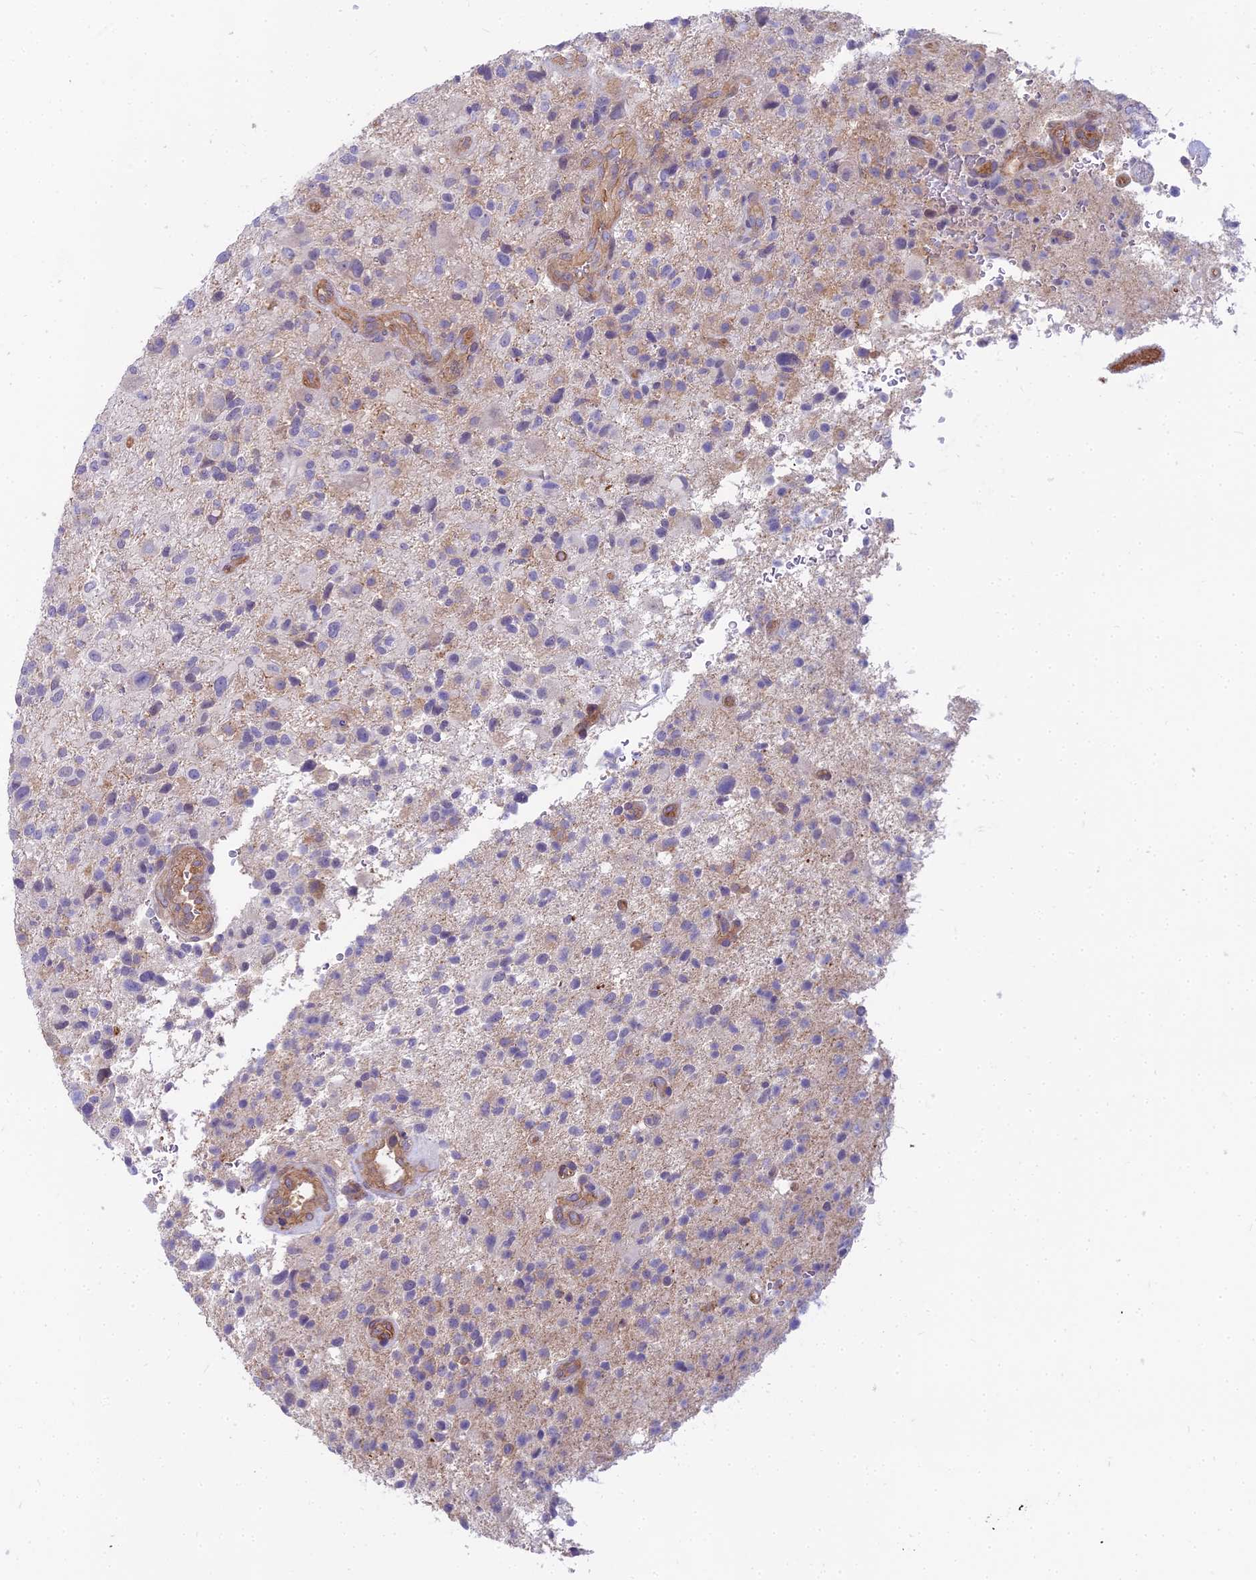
{"staining": {"intensity": "negative", "quantity": "none", "location": "none"}, "tissue": "glioma", "cell_type": "Tumor cells", "image_type": "cancer", "snomed": [{"axis": "morphology", "description": "Glioma, malignant, High grade"}, {"axis": "topography", "description": "Brain"}], "caption": "This is a histopathology image of immunohistochemistry staining of glioma, which shows no staining in tumor cells. The staining was performed using DAB (3,3'-diaminobenzidine) to visualize the protein expression in brown, while the nuclei were stained in blue with hematoxylin (Magnification: 20x).", "gene": "HLA-DOA", "patient": {"sex": "male", "age": 47}}